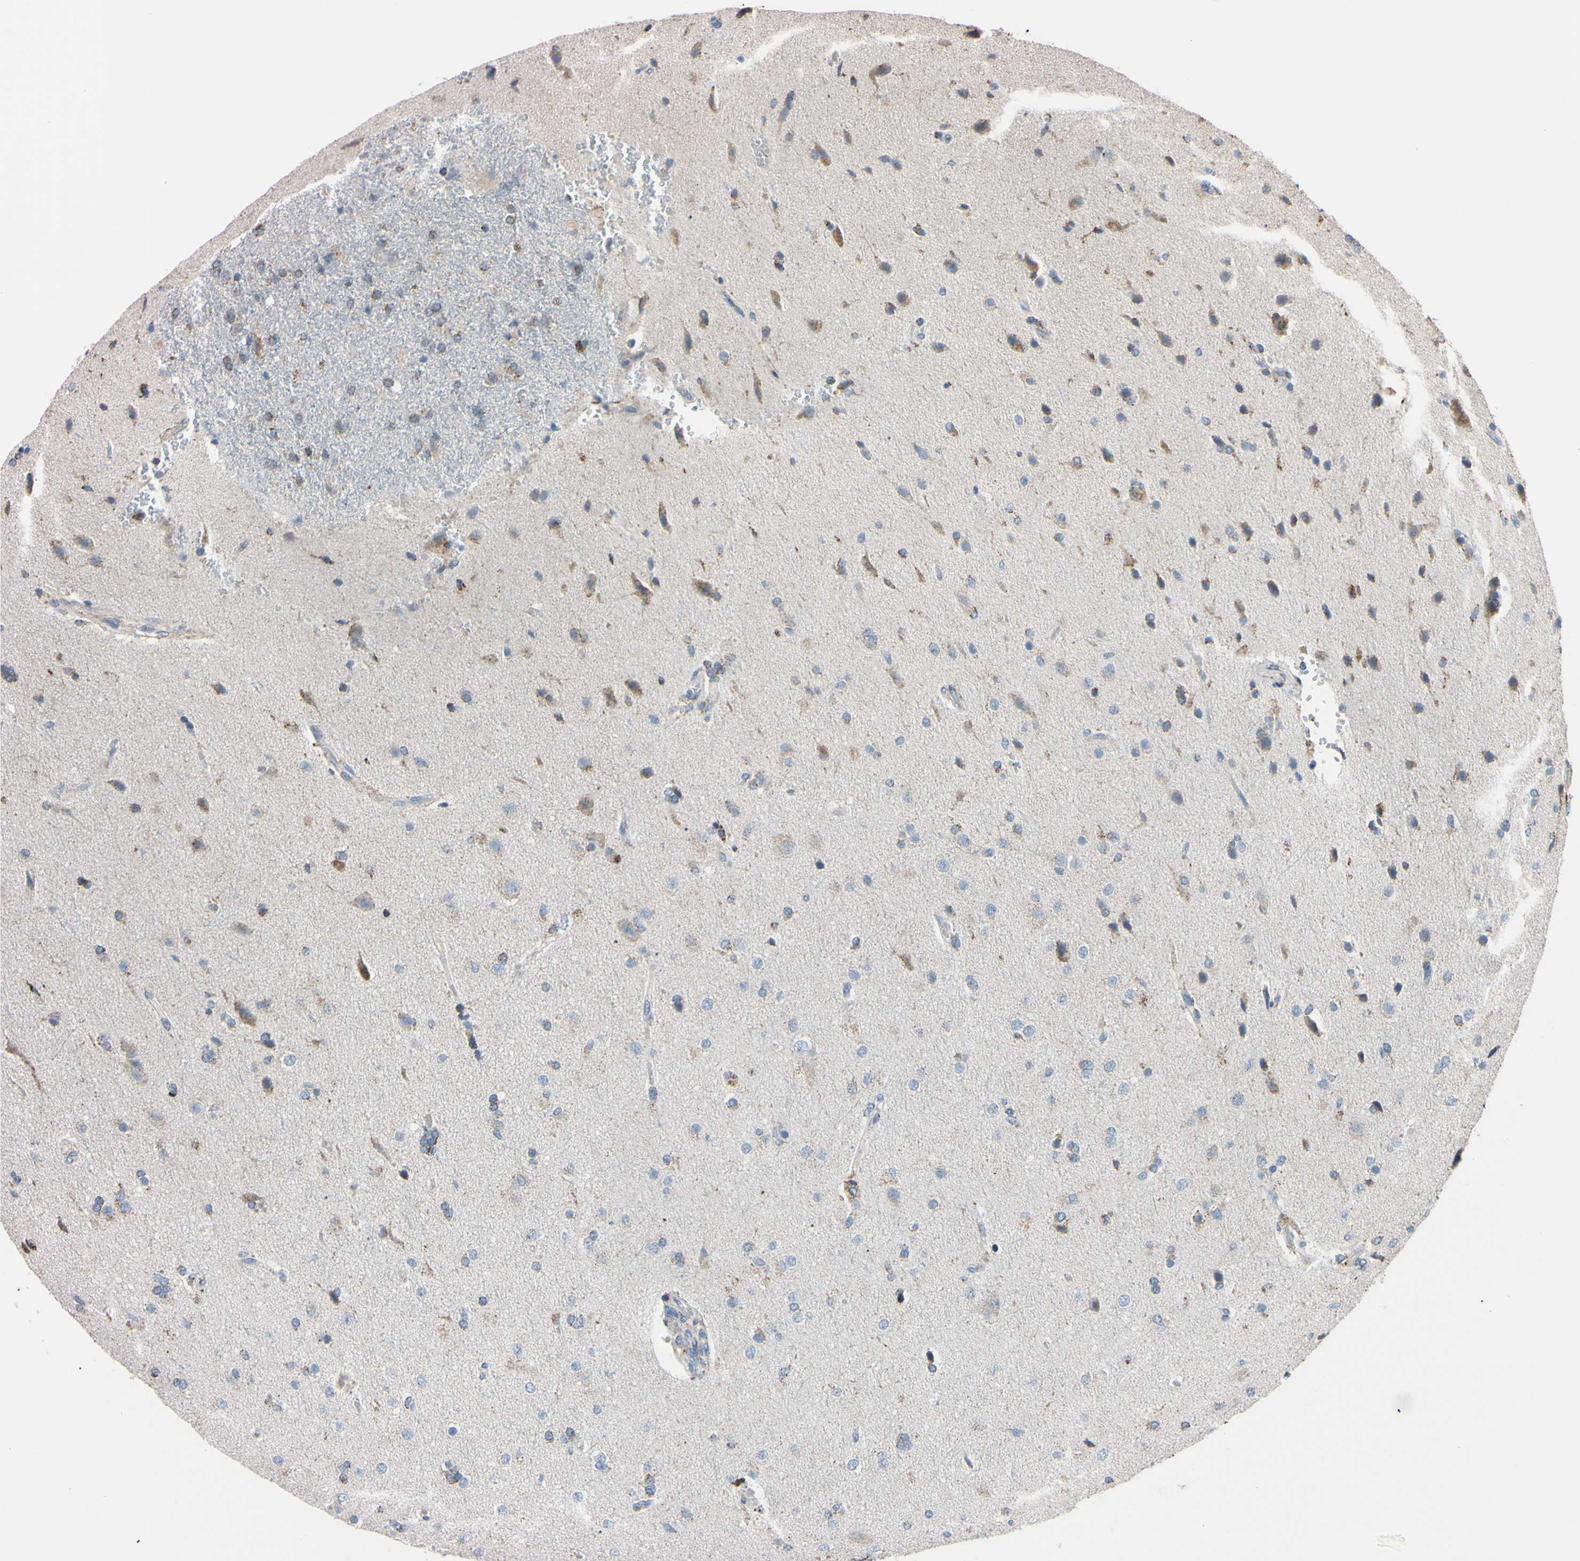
{"staining": {"intensity": "moderate", "quantity": "<25%", "location": "cytoplasmic/membranous"}, "tissue": "glioma", "cell_type": "Tumor cells", "image_type": "cancer", "snomed": [{"axis": "morphology", "description": "Glioma, malignant, High grade"}, {"axis": "topography", "description": "Brain"}], "caption": "This is an image of immunohistochemistry (IHC) staining of malignant glioma (high-grade), which shows moderate staining in the cytoplasmic/membranous of tumor cells.", "gene": "CLPP", "patient": {"sex": "male", "age": 71}}